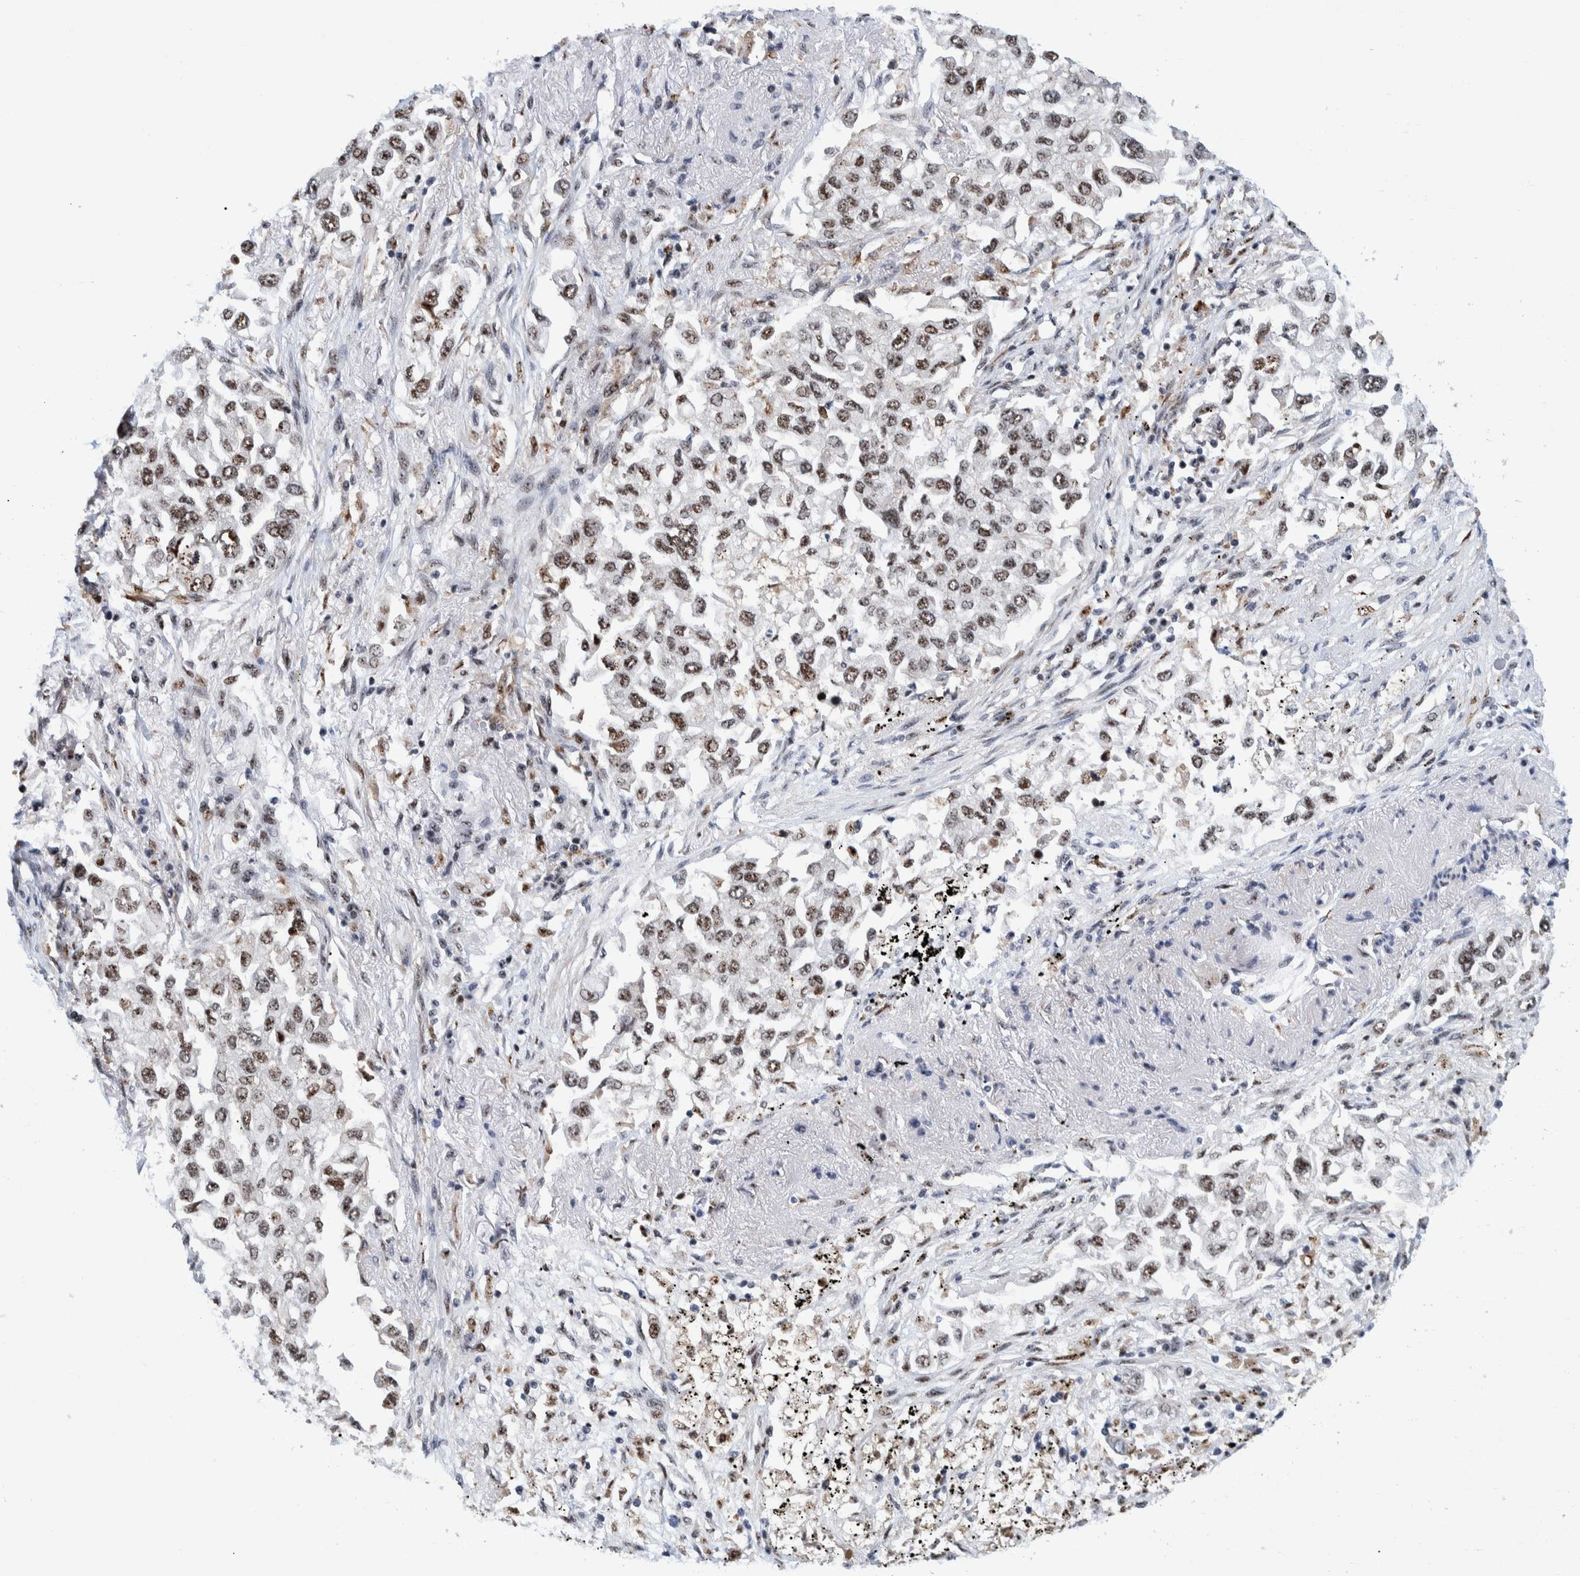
{"staining": {"intensity": "moderate", "quantity": ">75%", "location": "nuclear"}, "tissue": "lung cancer", "cell_type": "Tumor cells", "image_type": "cancer", "snomed": [{"axis": "morphology", "description": "Inflammation, NOS"}, {"axis": "morphology", "description": "Adenocarcinoma, NOS"}, {"axis": "topography", "description": "Lung"}], "caption": "Lung cancer tissue demonstrates moderate nuclear expression in approximately >75% of tumor cells", "gene": "EFTUD2", "patient": {"sex": "male", "age": 63}}